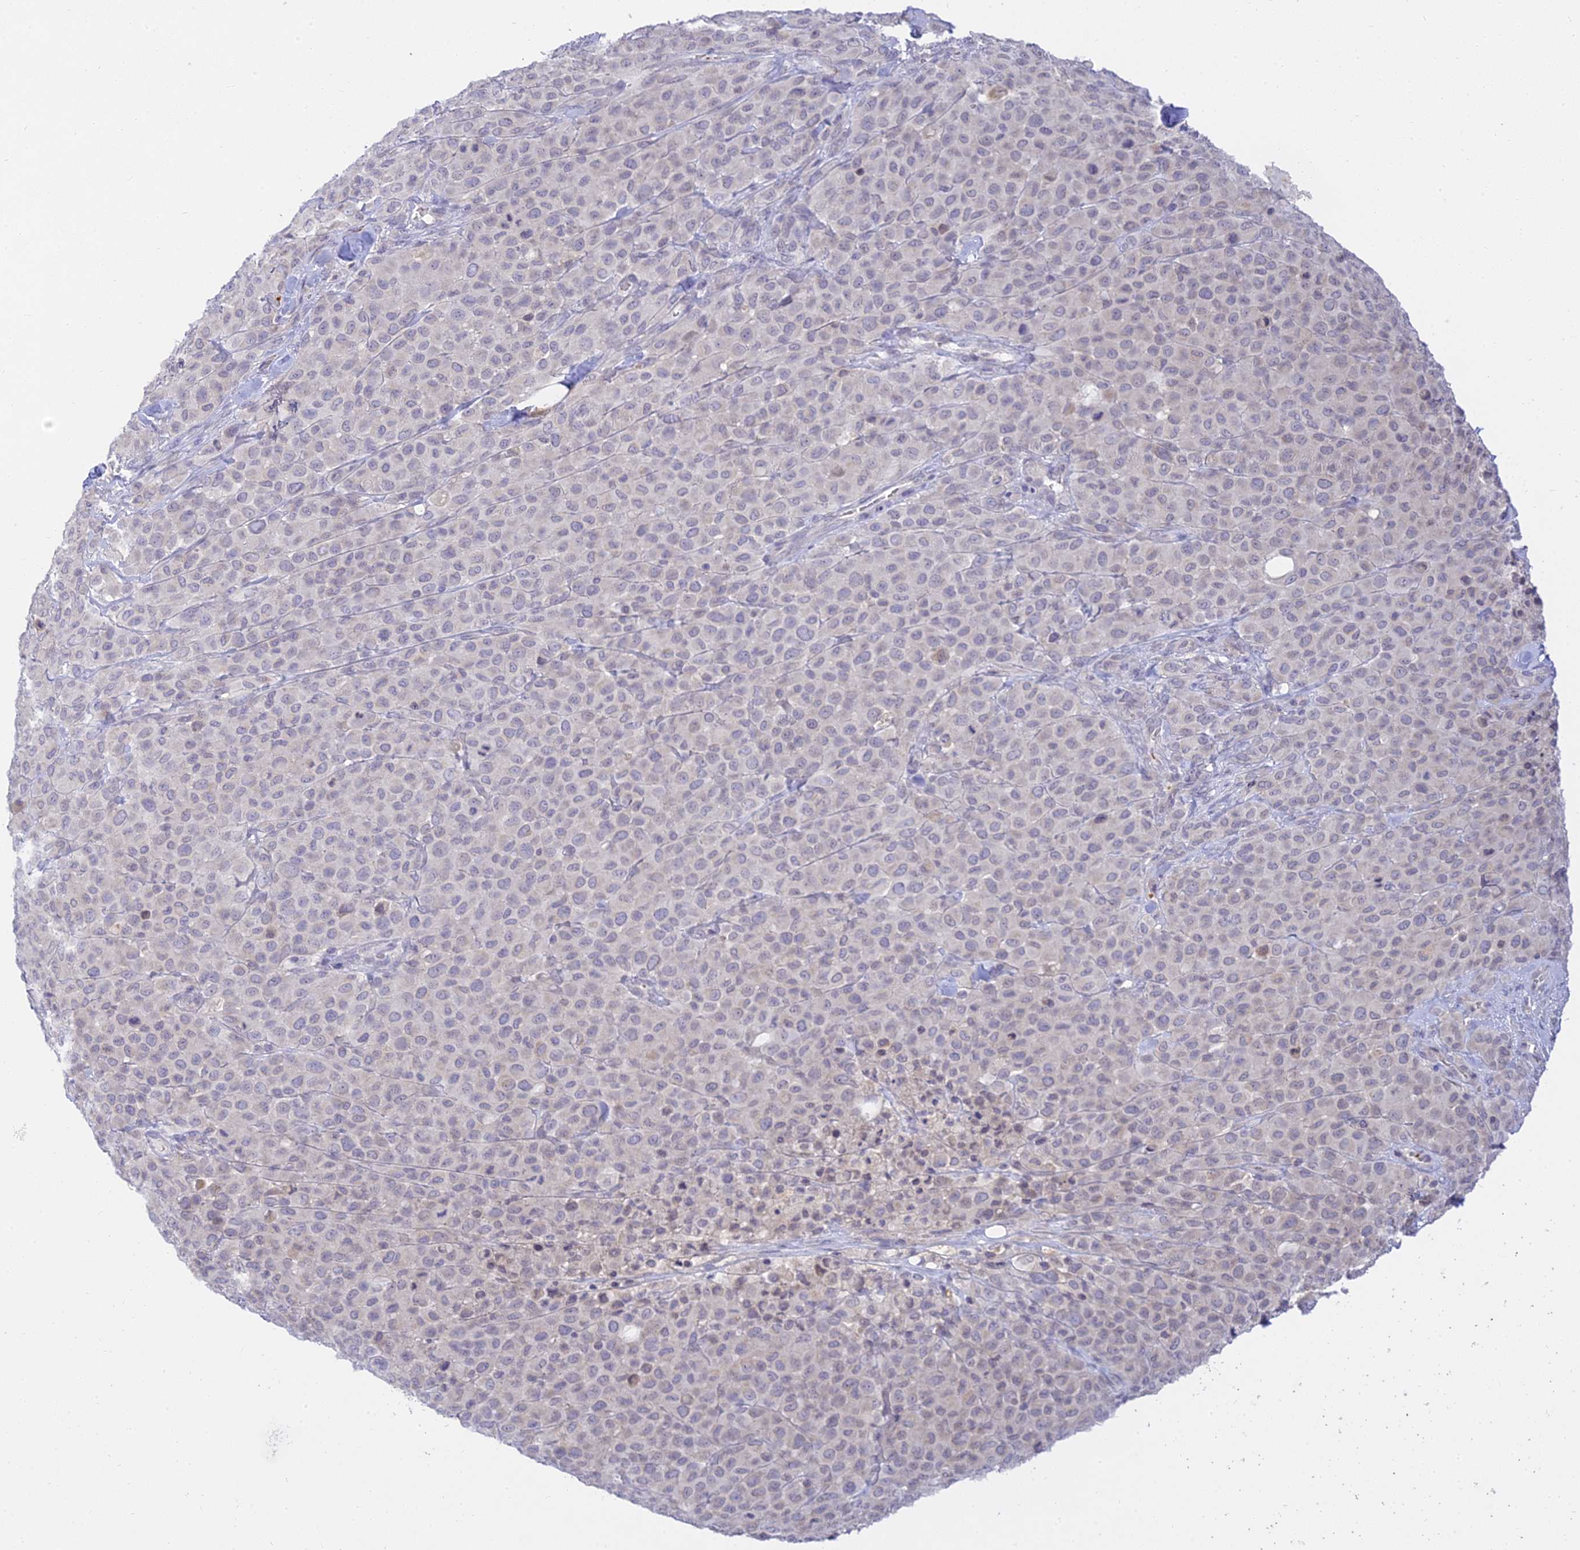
{"staining": {"intensity": "negative", "quantity": "none", "location": "none"}, "tissue": "melanoma", "cell_type": "Tumor cells", "image_type": "cancer", "snomed": [{"axis": "morphology", "description": "Malignant melanoma, Metastatic site"}, {"axis": "topography", "description": "Skin"}], "caption": "This is a image of immunohistochemistry (IHC) staining of melanoma, which shows no expression in tumor cells. (IHC, brightfield microscopy, high magnification).", "gene": "TMEM40", "patient": {"sex": "female", "age": 81}}